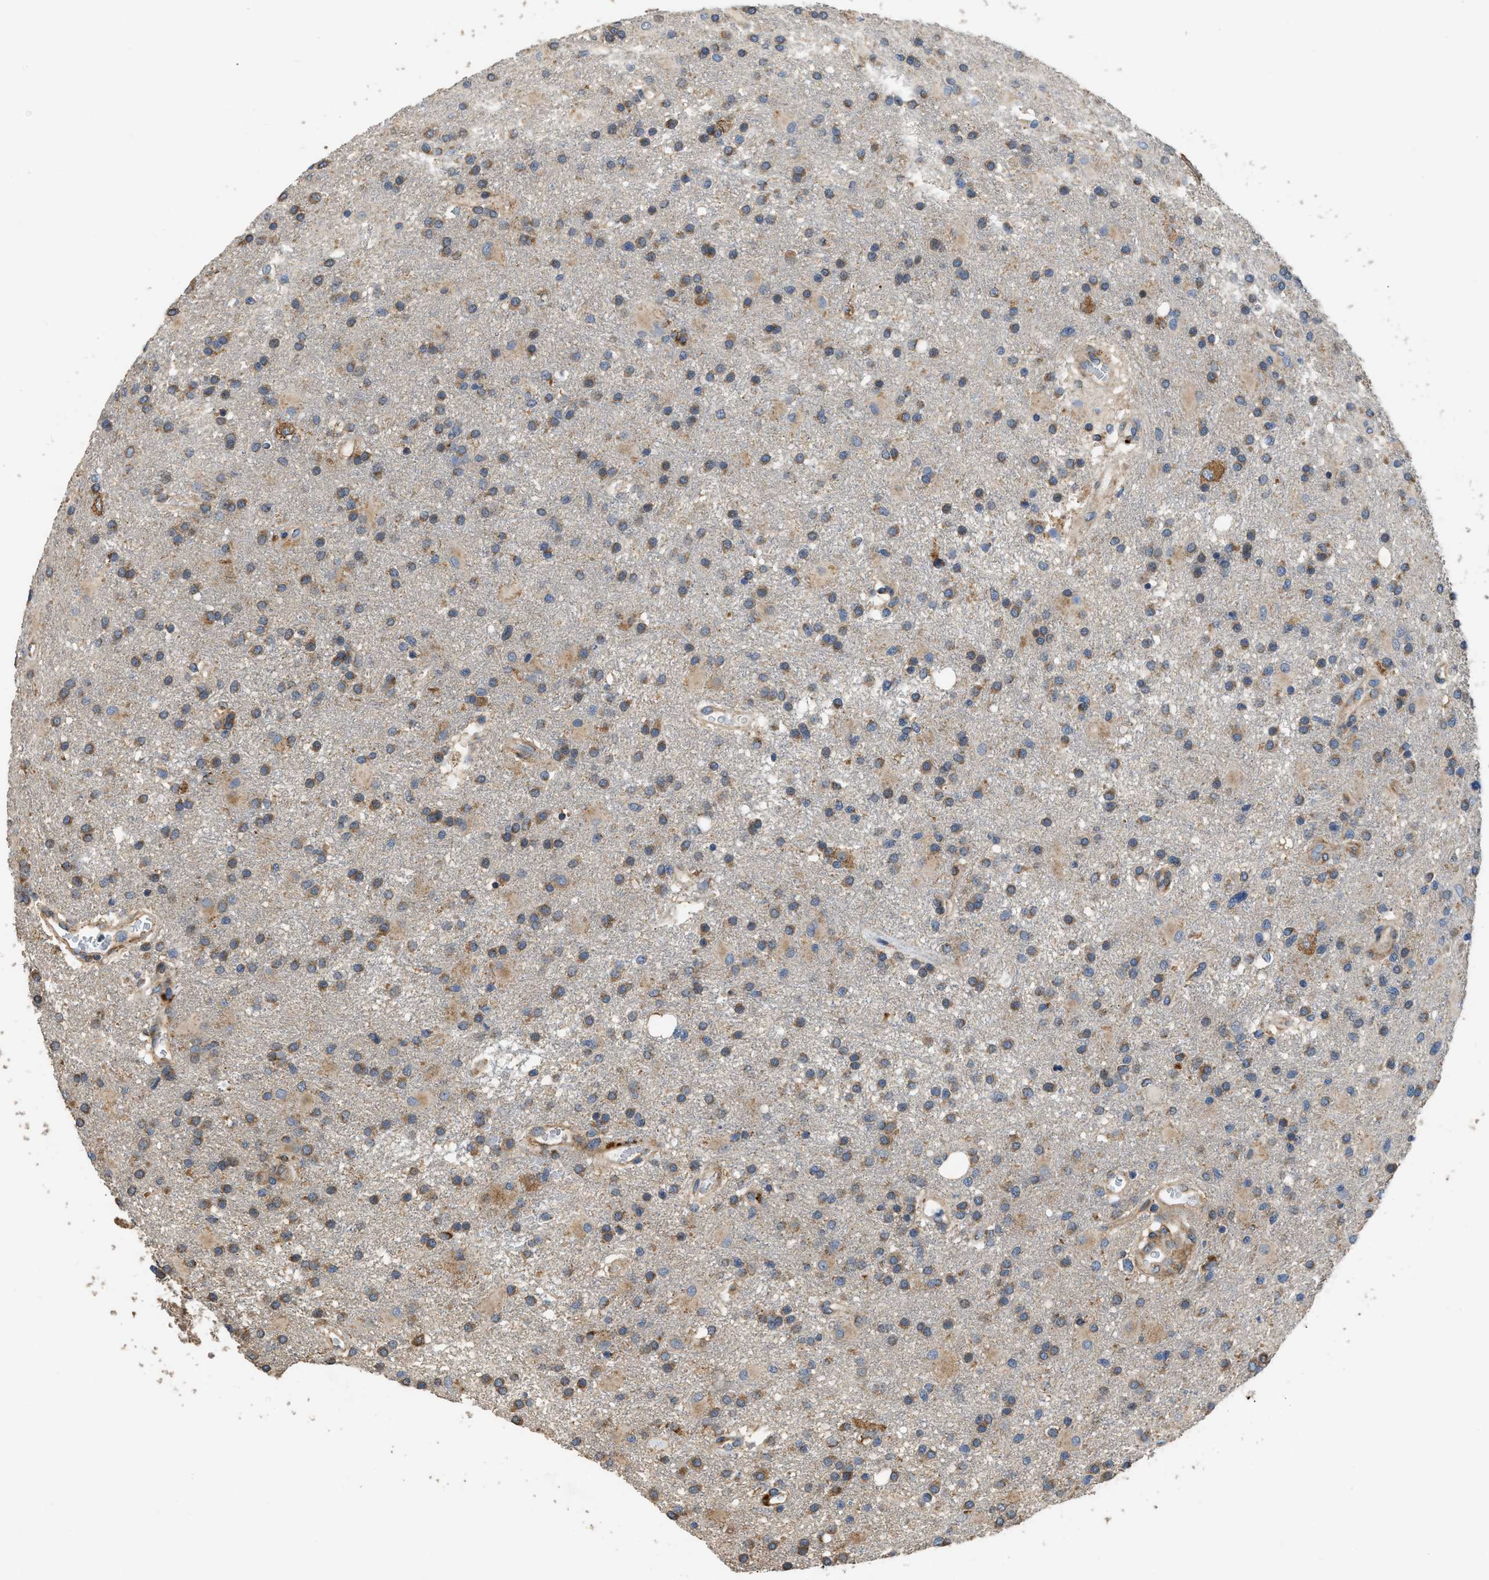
{"staining": {"intensity": "moderate", "quantity": "25%-75%", "location": "cytoplasmic/membranous"}, "tissue": "glioma", "cell_type": "Tumor cells", "image_type": "cancer", "snomed": [{"axis": "morphology", "description": "Glioma, malignant, High grade"}, {"axis": "topography", "description": "Brain"}], "caption": "High-power microscopy captured an immunohistochemistry (IHC) micrograph of glioma, revealing moderate cytoplasmic/membranous staining in approximately 25%-75% of tumor cells. (DAB = brown stain, brightfield microscopy at high magnification).", "gene": "TMEM150A", "patient": {"sex": "male", "age": 72}}